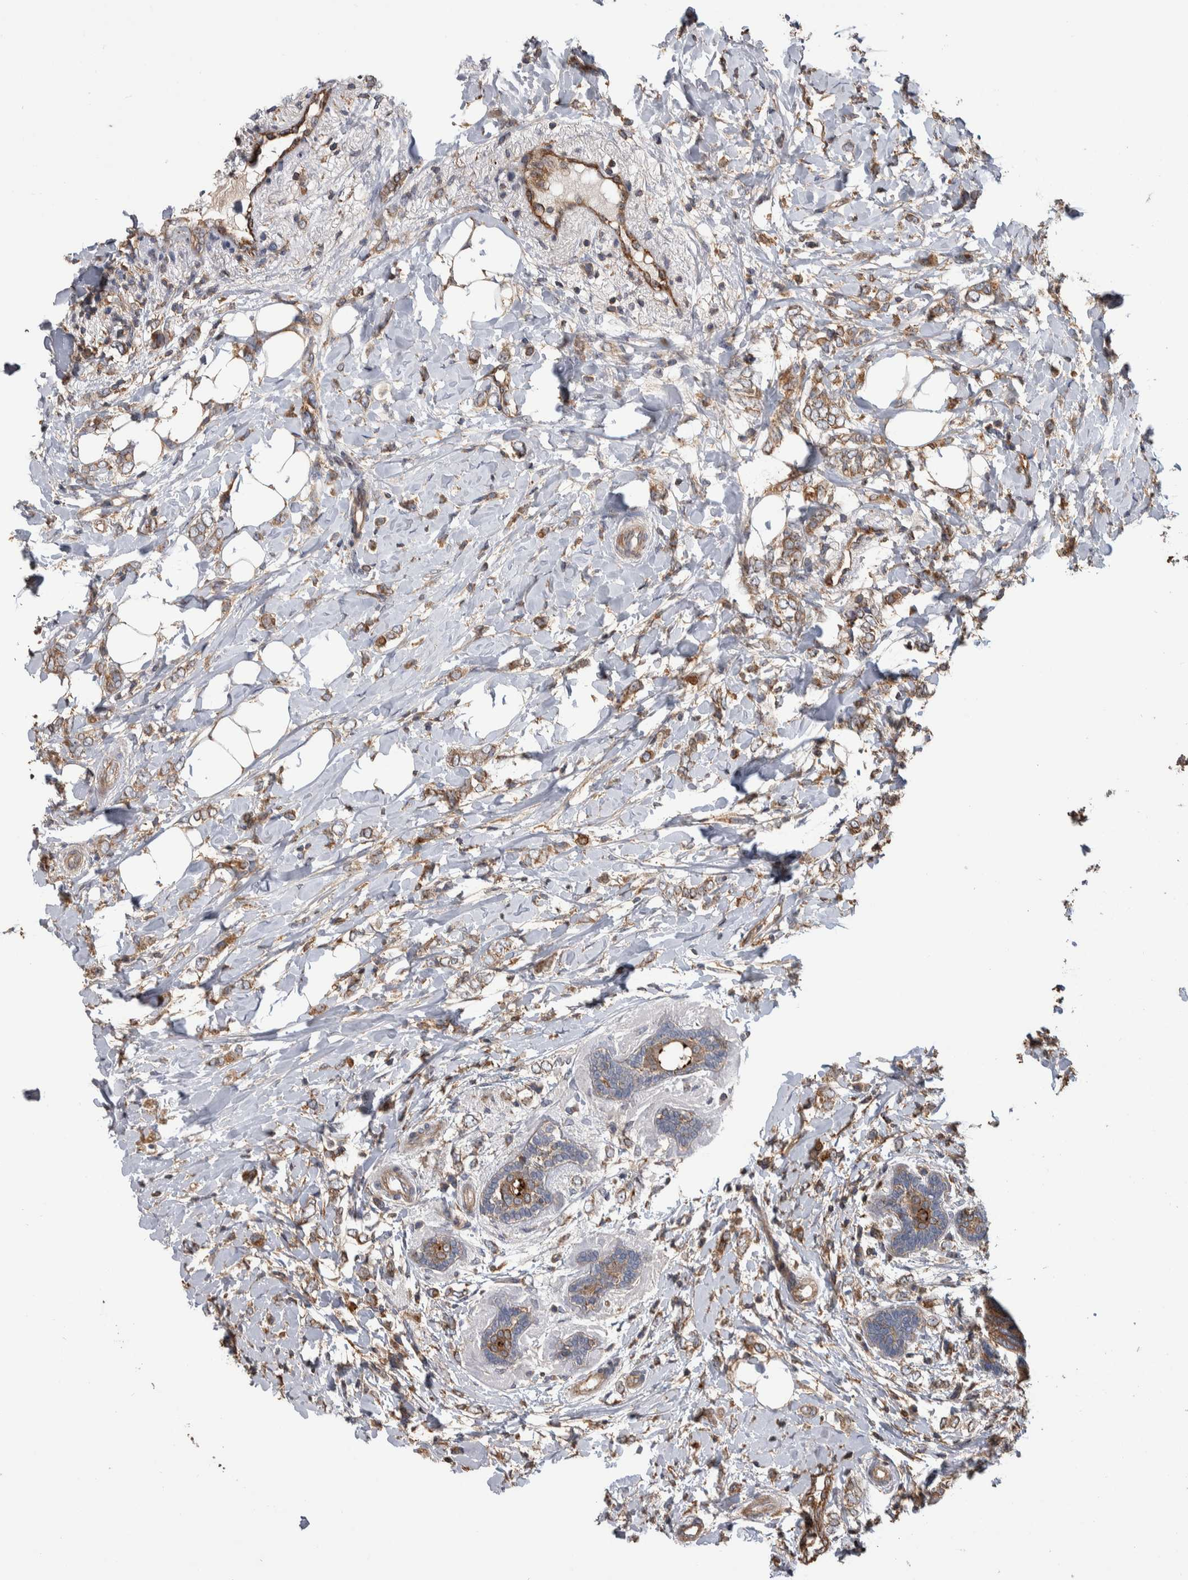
{"staining": {"intensity": "weak", "quantity": ">75%", "location": "cytoplasmic/membranous"}, "tissue": "breast cancer", "cell_type": "Tumor cells", "image_type": "cancer", "snomed": [{"axis": "morphology", "description": "Normal tissue, NOS"}, {"axis": "morphology", "description": "Lobular carcinoma"}, {"axis": "topography", "description": "Breast"}], "caption": "Approximately >75% of tumor cells in breast cancer exhibit weak cytoplasmic/membranous protein positivity as visualized by brown immunohistochemical staining.", "gene": "SDCBP", "patient": {"sex": "female", "age": 47}}